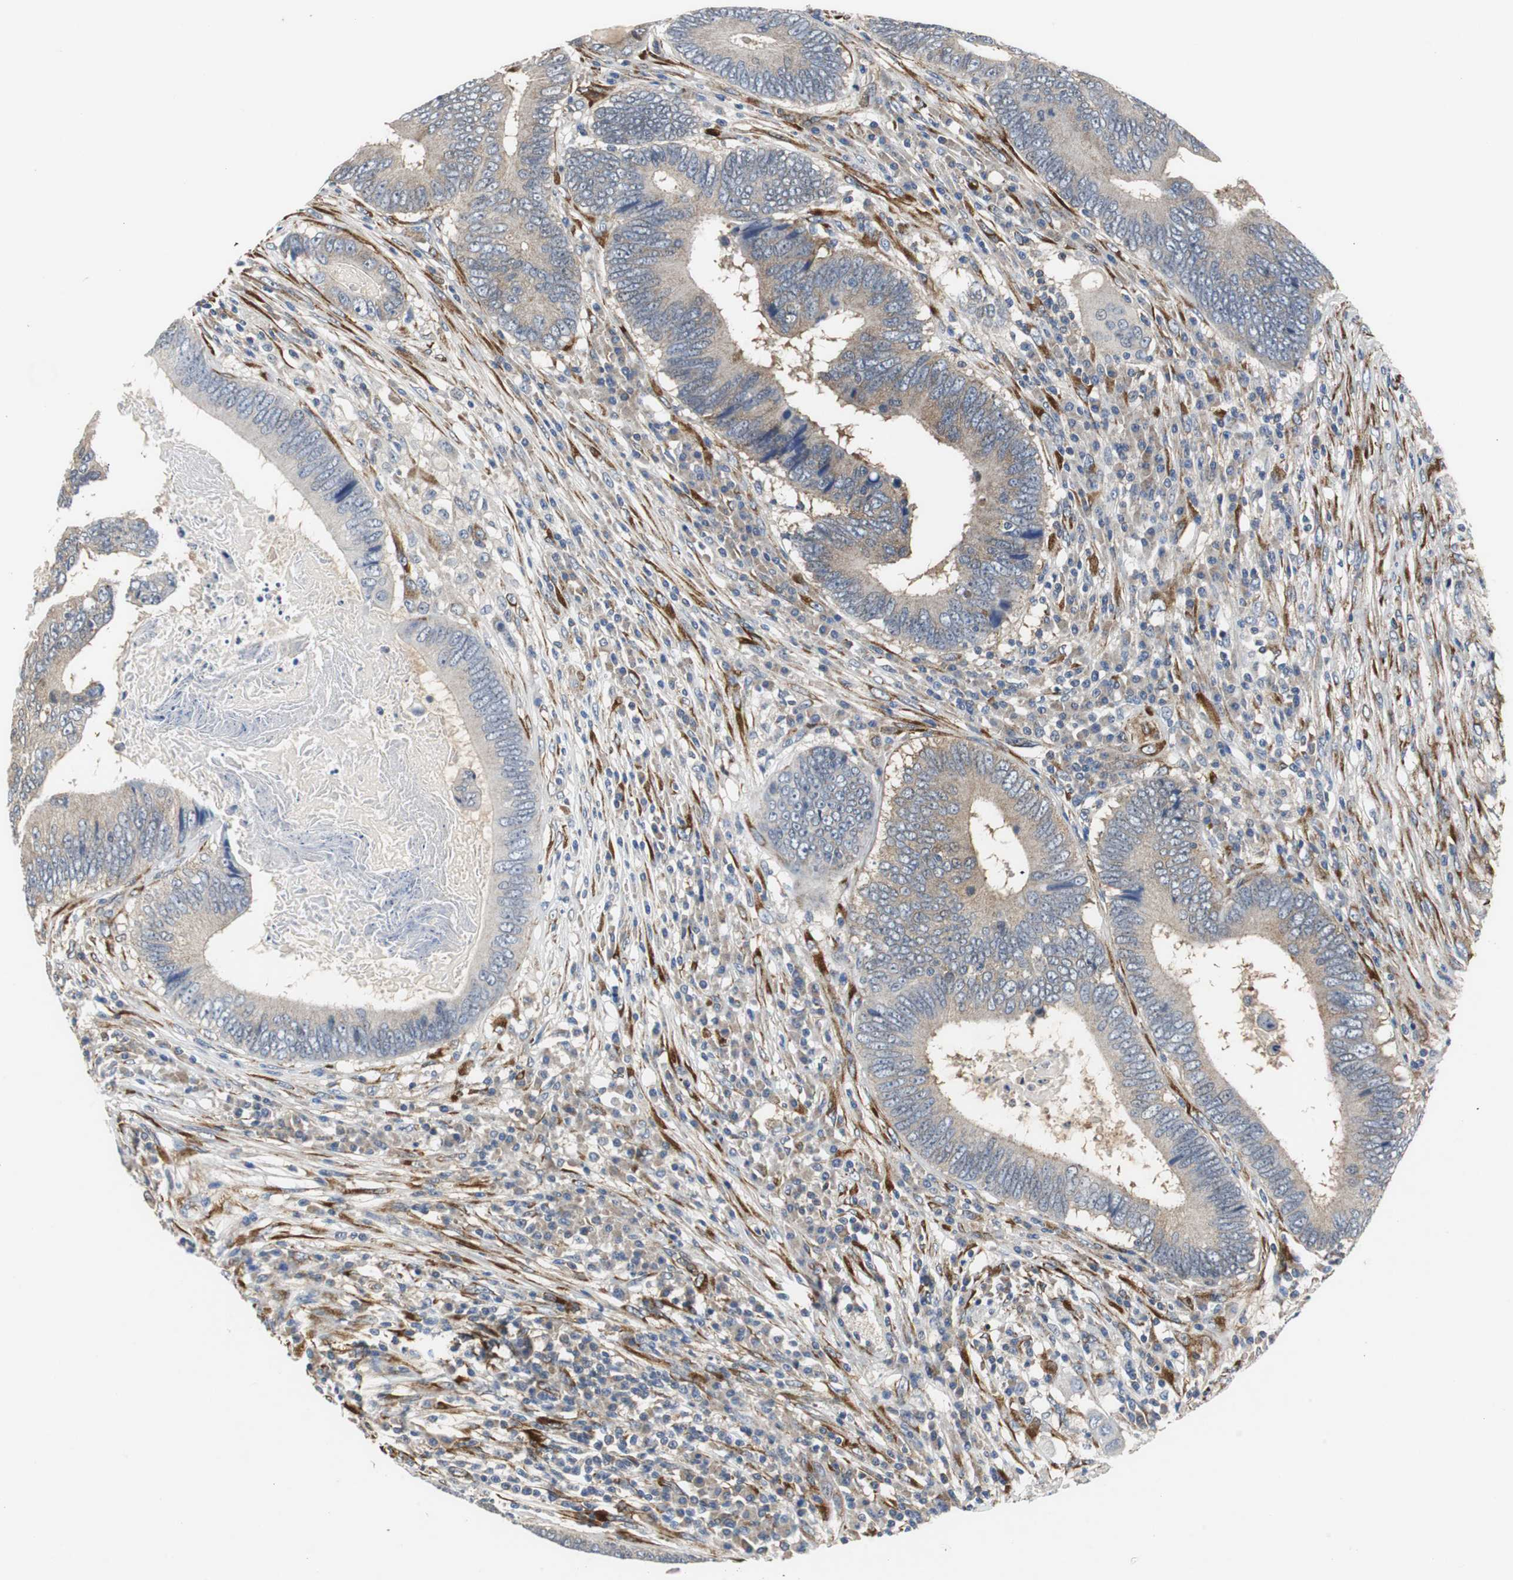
{"staining": {"intensity": "weak", "quantity": ">75%", "location": "cytoplasmic/membranous"}, "tissue": "colorectal cancer", "cell_type": "Tumor cells", "image_type": "cancer", "snomed": [{"axis": "morphology", "description": "Adenocarcinoma, NOS"}, {"axis": "topography", "description": "Colon"}], "caption": "Adenocarcinoma (colorectal) tissue demonstrates weak cytoplasmic/membranous expression in about >75% of tumor cells", "gene": "ISCU", "patient": {"sex": "female", "age": 78}}